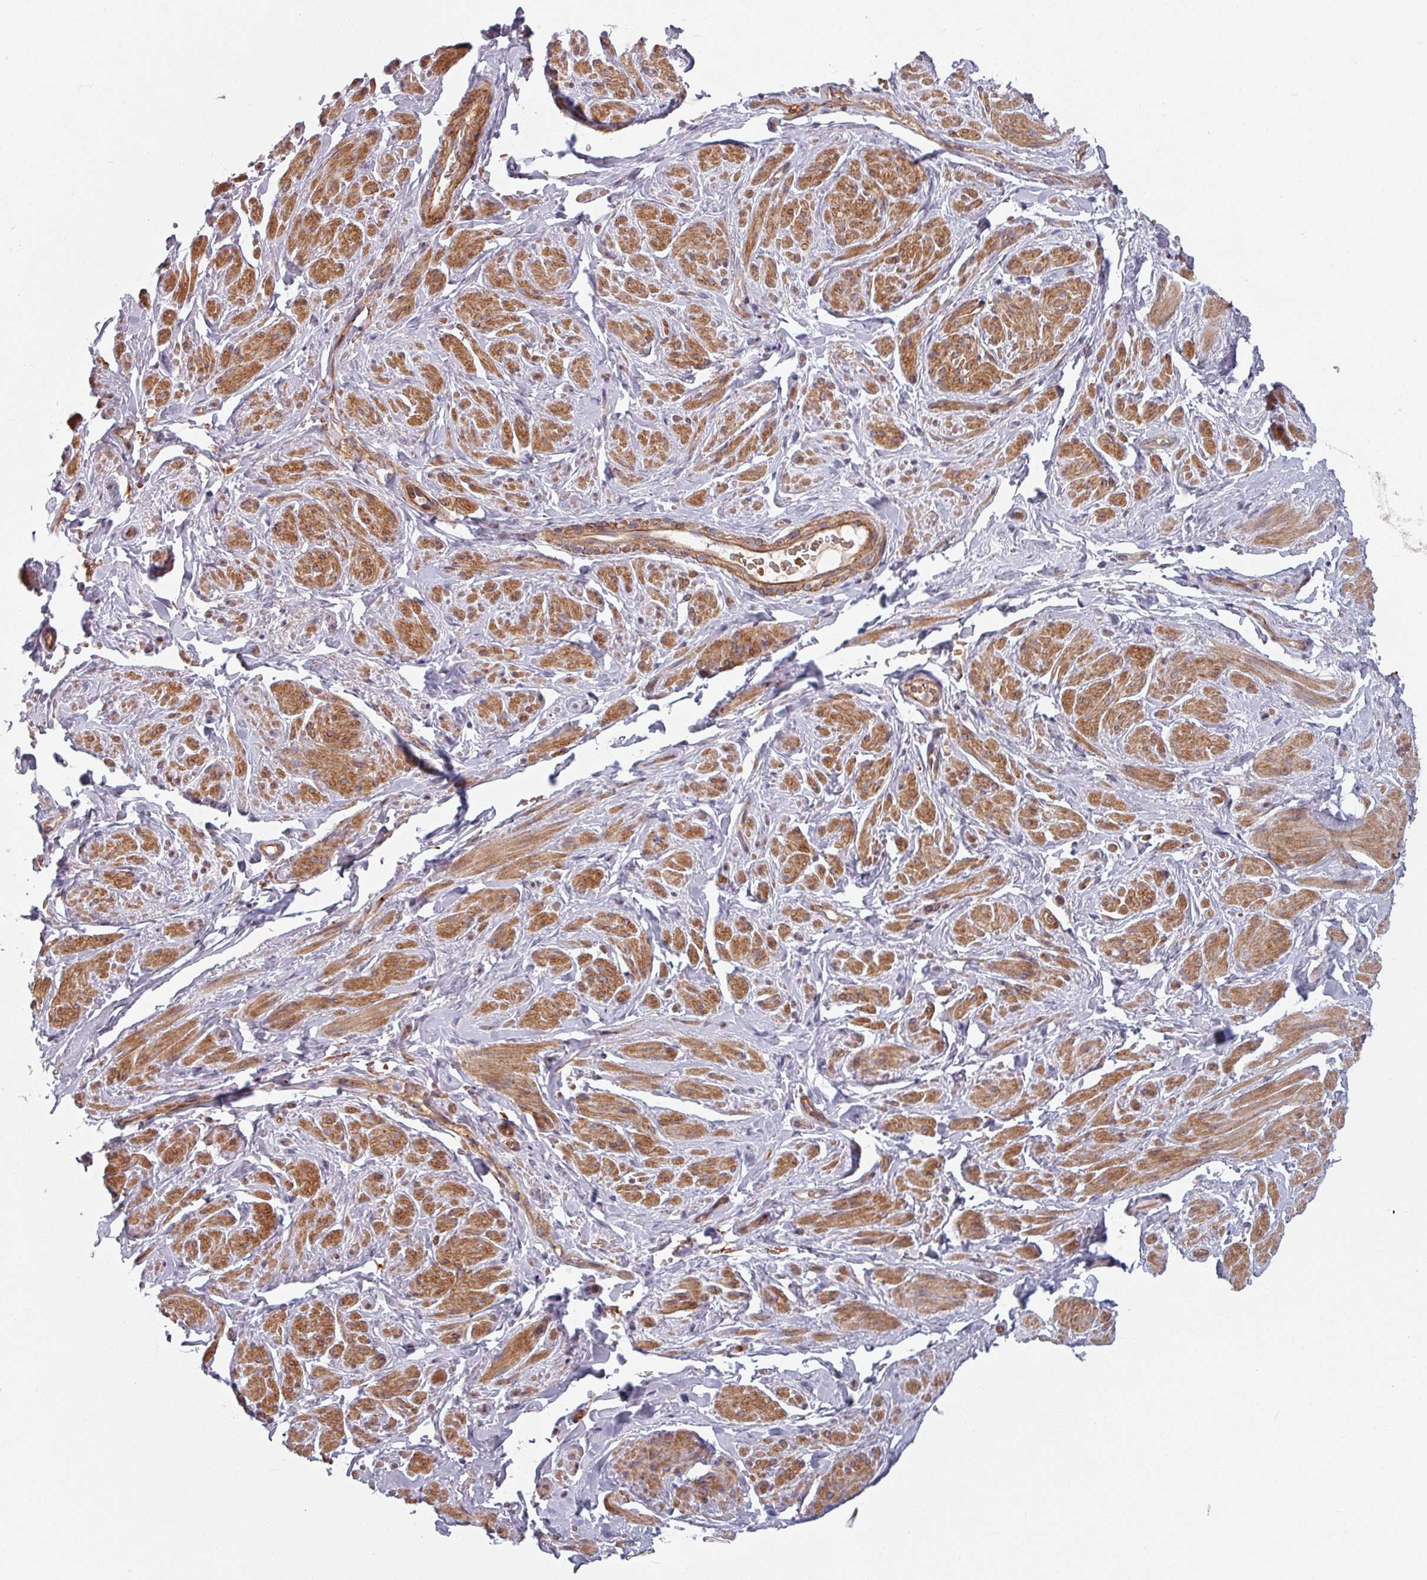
{"staining": {"intensity": "moderate", "quantity": "25%-75%", "location": "cytoplasmic/membranous"}, "tissue": "smooth muscle", "cell_type": "Smooth muscle cells", "image_type": "normal", "snomed": [{"axis": "morphology", "description": "Normal tissue, NOS"}, {"axis": "topography", "description": "Smooth muscle"}, {"axis": "topography", "description": "Peripheral nerve tissue"}], "caption": "Protein staining of normal smooth muscle exhibits moderate cytoplasmic/membranous staining in about 25%-75% of smooth muscle cells.", "gene": "C4BPB", "patient": {"sex": "male", "age": 69}}